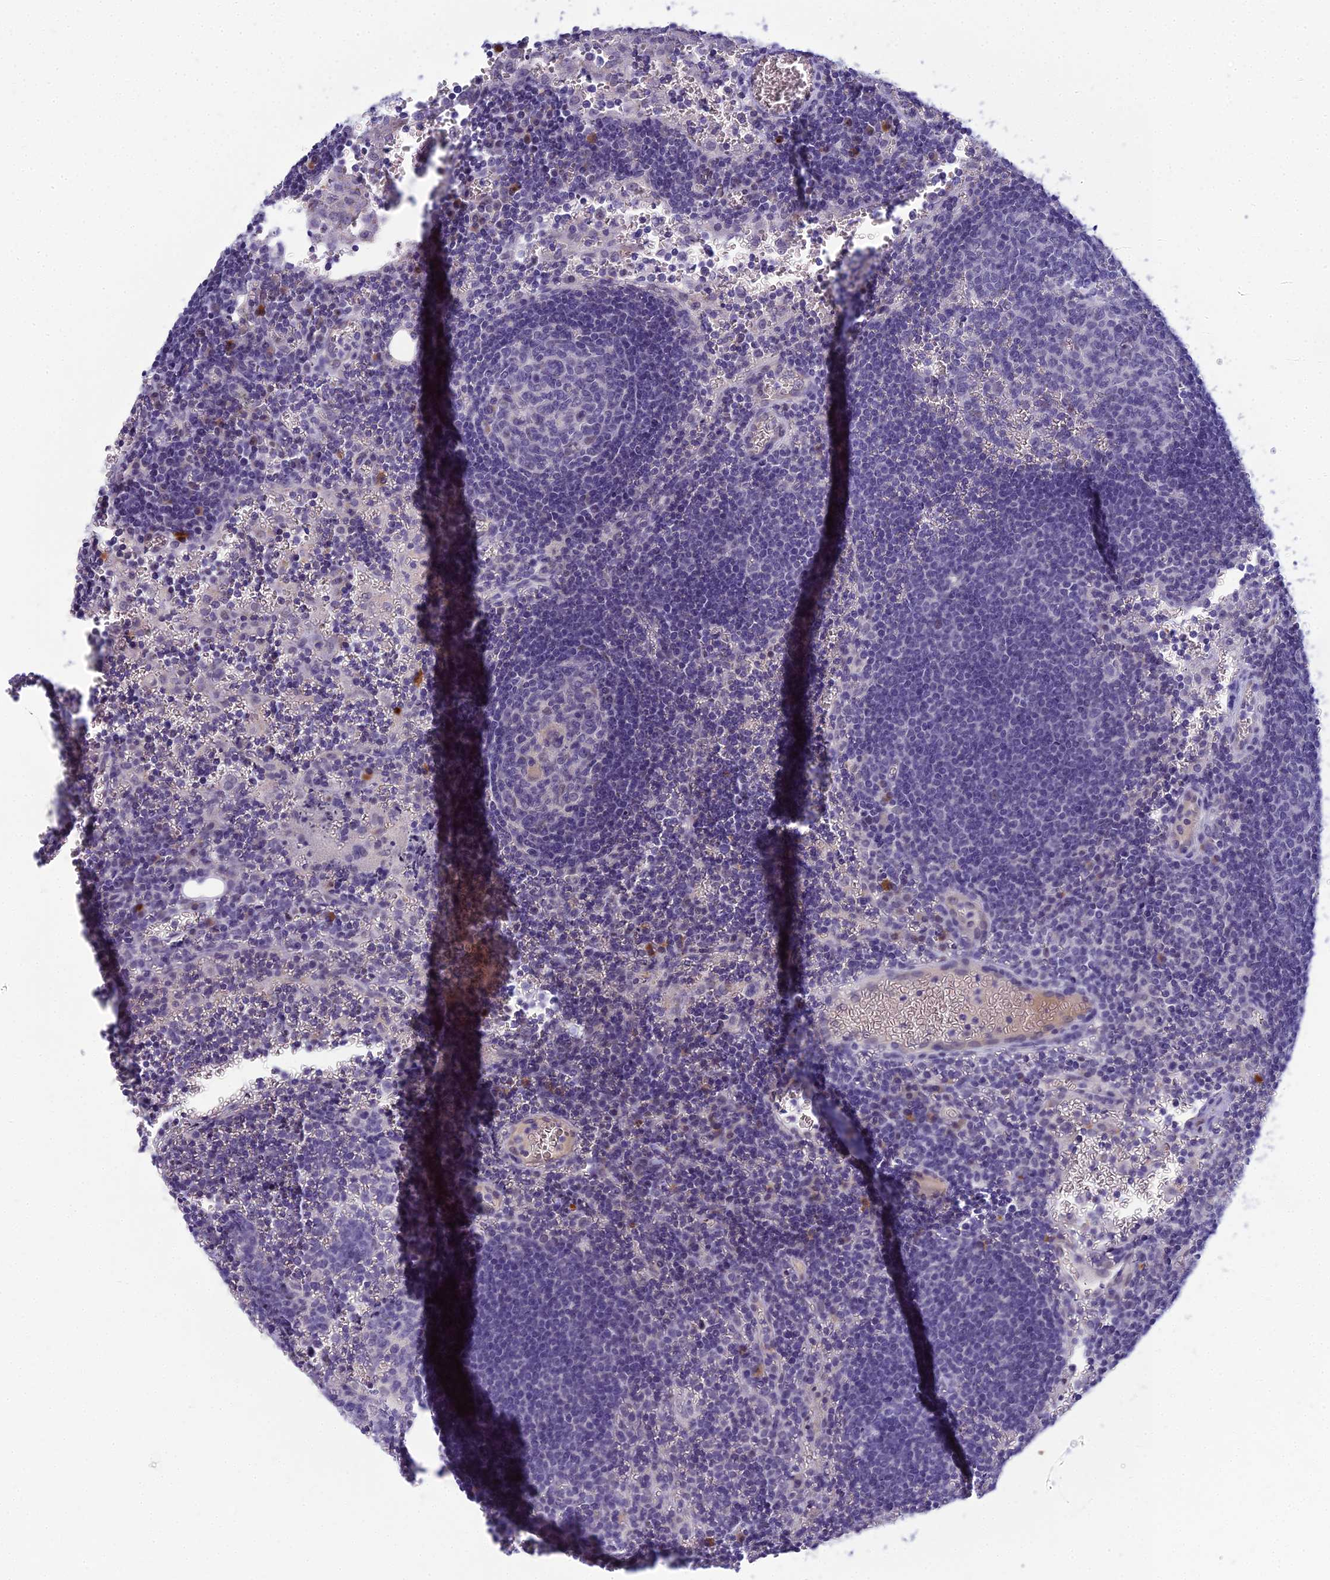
{"staining": {"intensity": "negative", "quantity": "none", "location": "none"}, "tissue": "lymph node", "cell_type": "Germinal center cells", "image_type": "normal", "snomed": [{"axis": "morphology", "description": "Normal tissue, NOS"}, {"axis": "topography", "description": "Lymph node"}], "caption": "Immunohistochemical staining of unremarkable lymph node exhibits no significant positivity in germinal center cells.", "gene": "MUC13", "patient": {"sex": "female", "age": 73}}